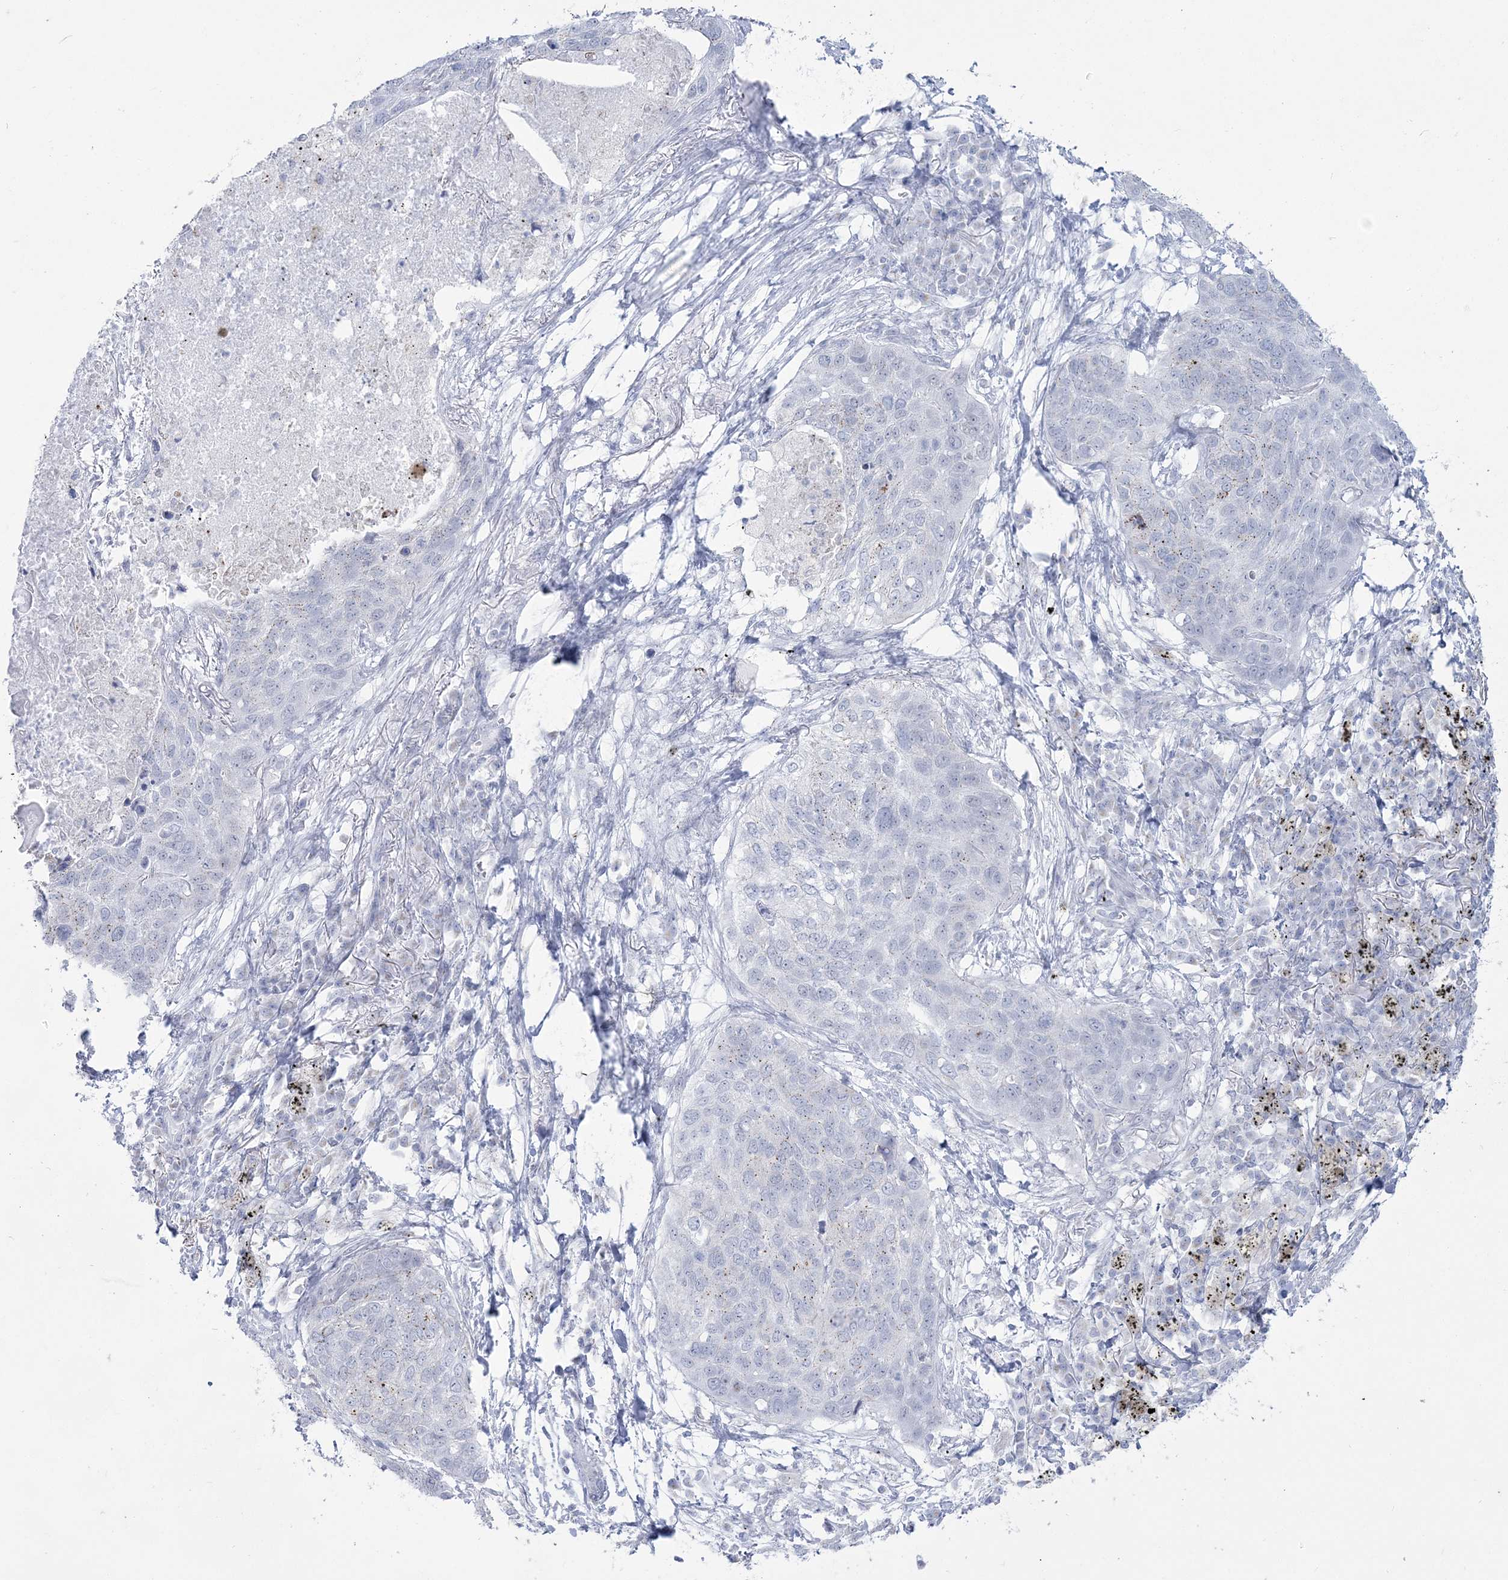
{"staining": {"intensity": "negative", "quantity": "none", "location": "none"}, "tissue": "lung cancer", "cell_type": "Tumor cells", "image_type": "cancer", "snomed": [{"axis": "morphology", "description": "Squamous cell carcinoma, NOS"}, {"axis": "topography", "description": "Lung"}], "caption": "A high-resolution photomicrograph shows immunohistochemistry staining of lung cancer (squamous cell carcinoma), which reveals no significant positivity in tumor cells. (DAB (3,3'-diaminobenzidine) immunohistochemistry, high magnification).", "gene": "ZNF843", "patient": {"sex": "female", "age": 63}}